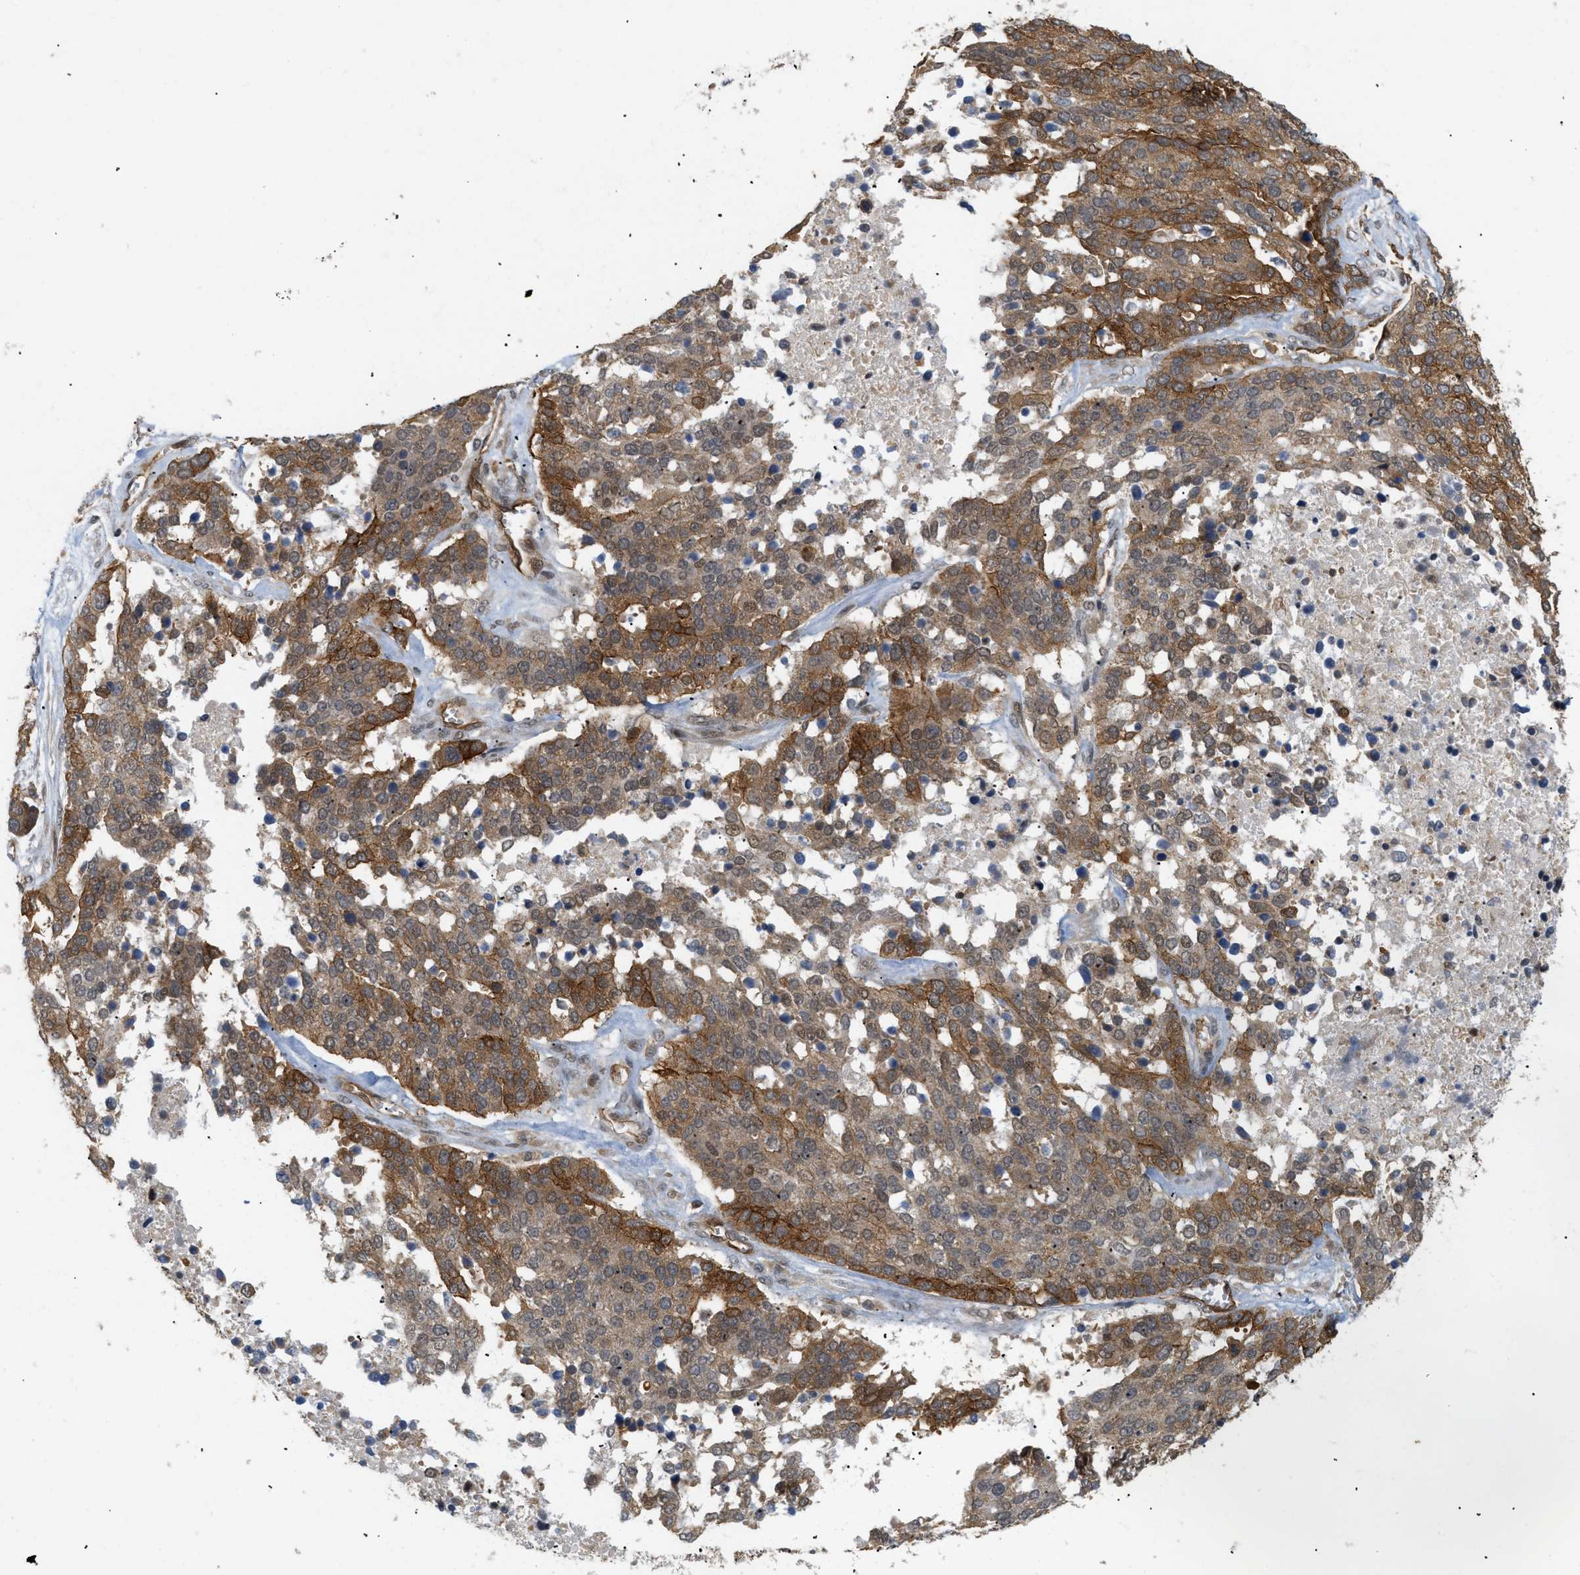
{"staining": {"intensity": "moderate", "quantity": ">75%", "location": "cytoplasmic/membranous"}, "tissue": "ovarian cancer", "cell_type": "Tumor cells", "image_type": "cancer", "snomed": [{"axis": "morphology", "description": "Cystadenocarcinoma, serous, NOS"}, {"axis": "topography", "description": "Ovary"}], "caption": "Ovarian cancer stained for a protein demonstrates moderate cytoplasmic/membranous positivity in tumor cells.", "gene": "PALMD", "patient": {"sex": "female", "age": 44}}